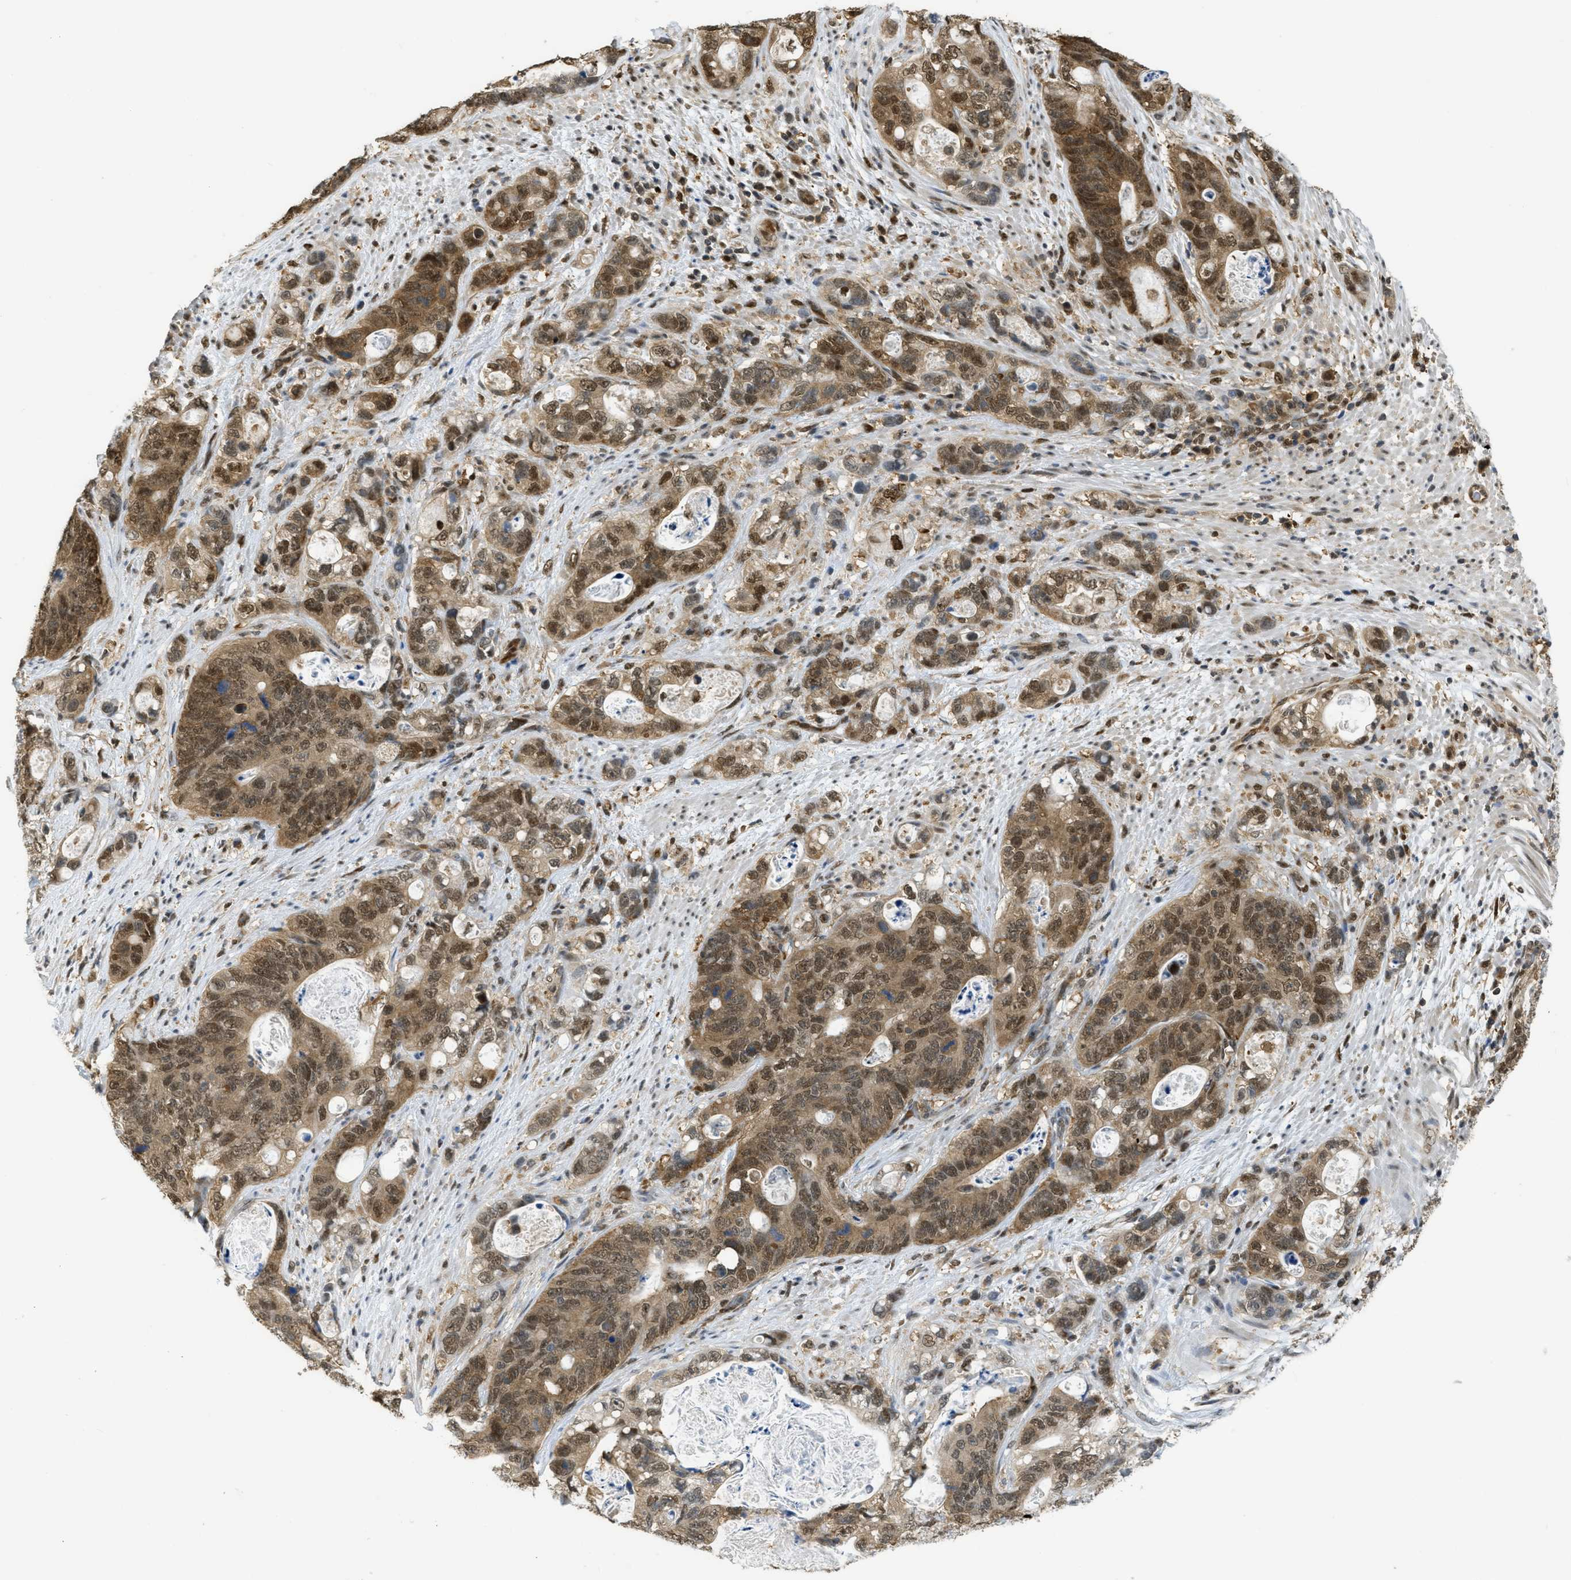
{"staining": {"intensity": "moderate", "quantity": ">75%", "location": "cytoplasmic/membranous,nuclear"}, "tissue": "stomach cancer", "cell_type": "Tumor cells", "image_type": "cancer", "snomed": [{"axis": "morphology", "description": "Normal tissue, NOS"}, {"axis": "morphology", "description": "Adenocarcinoma, NOS"}, {"axis": "topography", "description": "Stomach"}], "caption": "Stomach cancer (adenocarcinoma) tissue shows moderate cytoplasmic/membranous and nuclear staining in about >75% of tumor cells, visualized by immunohistochemistry.", "gene": "PSMC5", "patient": {"sex": "female", "age": 89}}